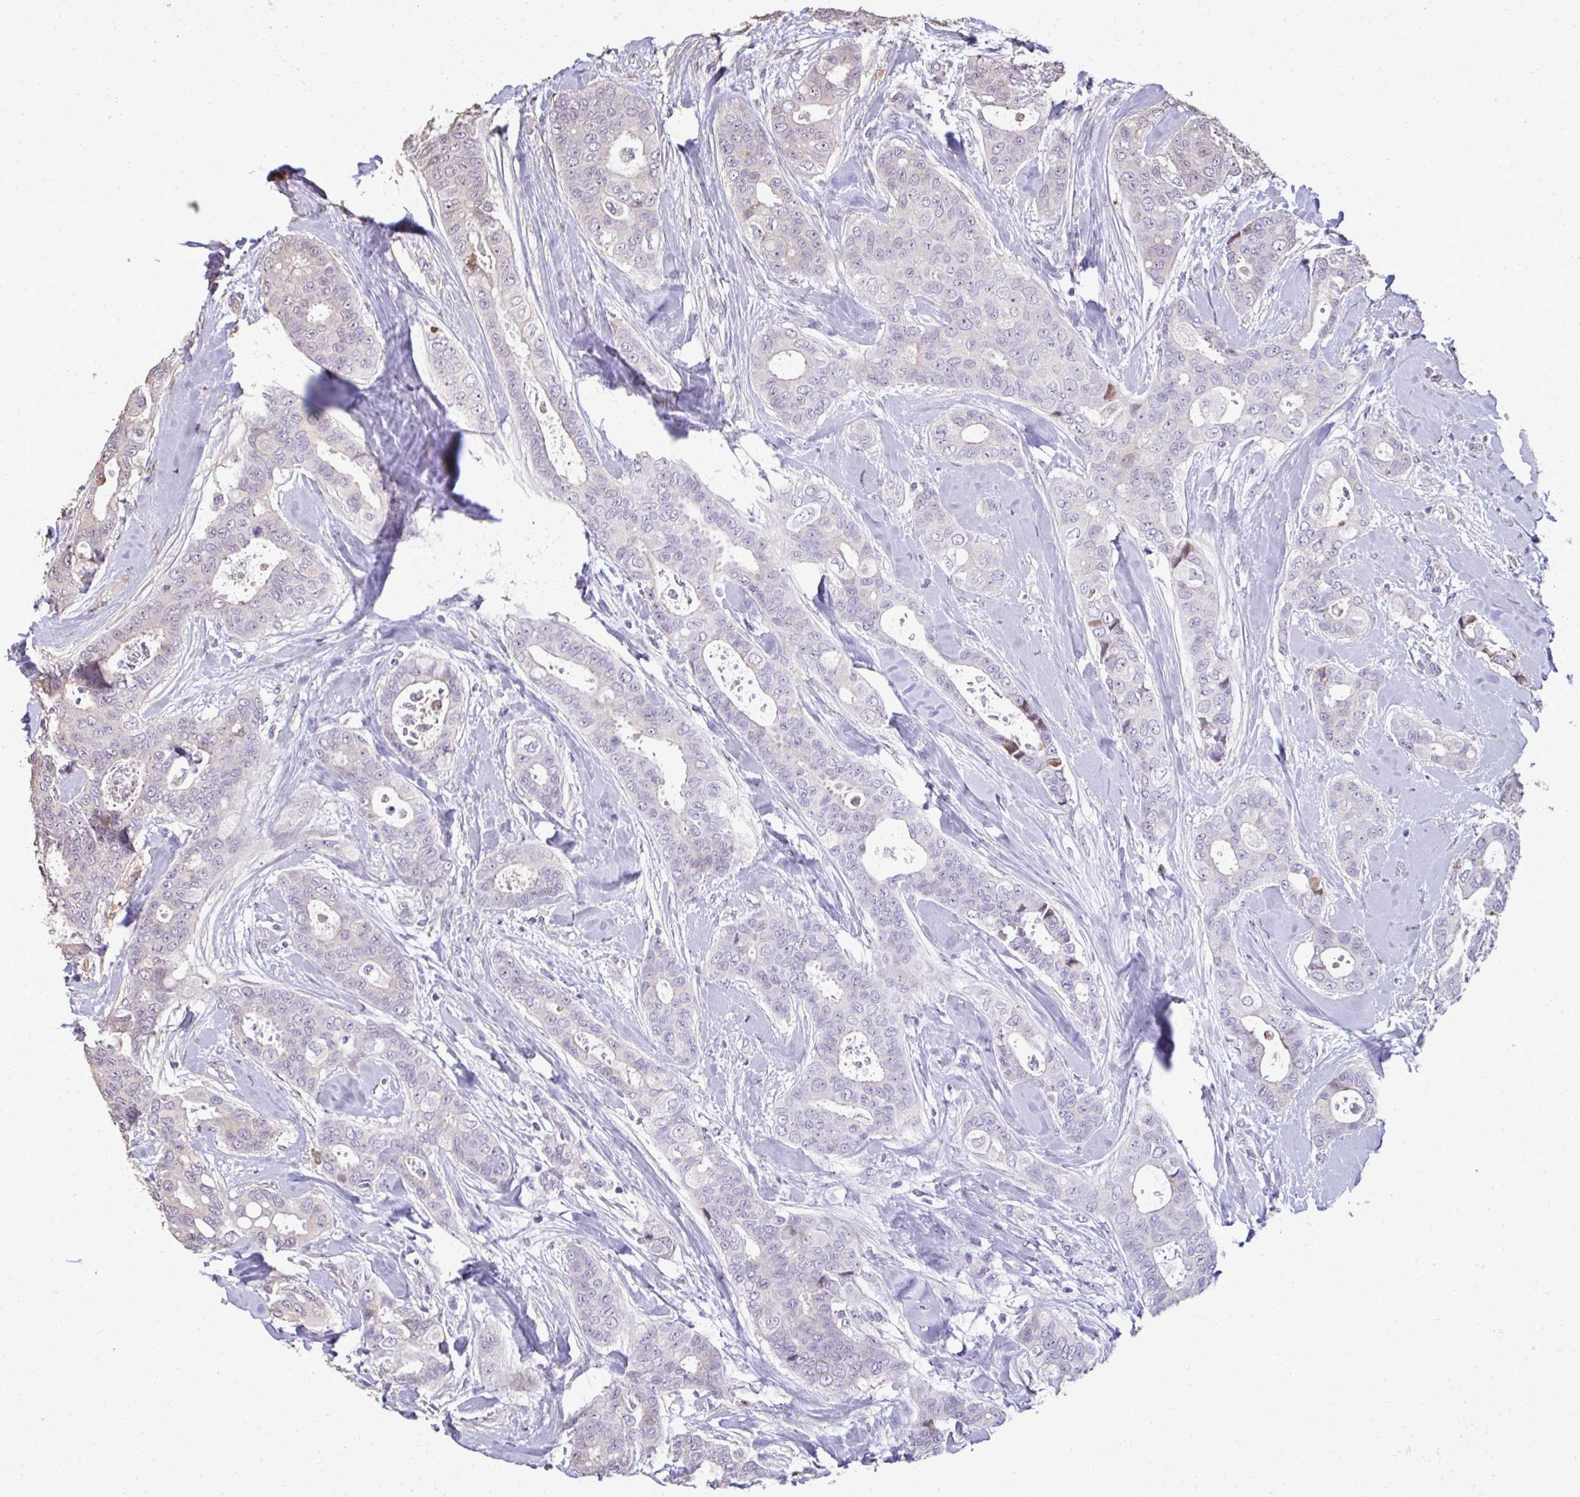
{"staining": {"intensity": "negative", "quantity": "none", "location": "none"}, "tissue": "breast cancer", "cell_type": "Tumor cells", "image_type": "cancer", "snomed": [{"axis": "morphology", "description": "Duct carcinoma"}, {"axis": "topography", "description": "Breast"}], "caption": "DAB (3,3'-diaminobenzidine) immunohistochemical staining of breast cancer reveals no significant expression in tumor cells.", "gene": "FIBCD1", "patient": {"sex": "female", "age": 45}}